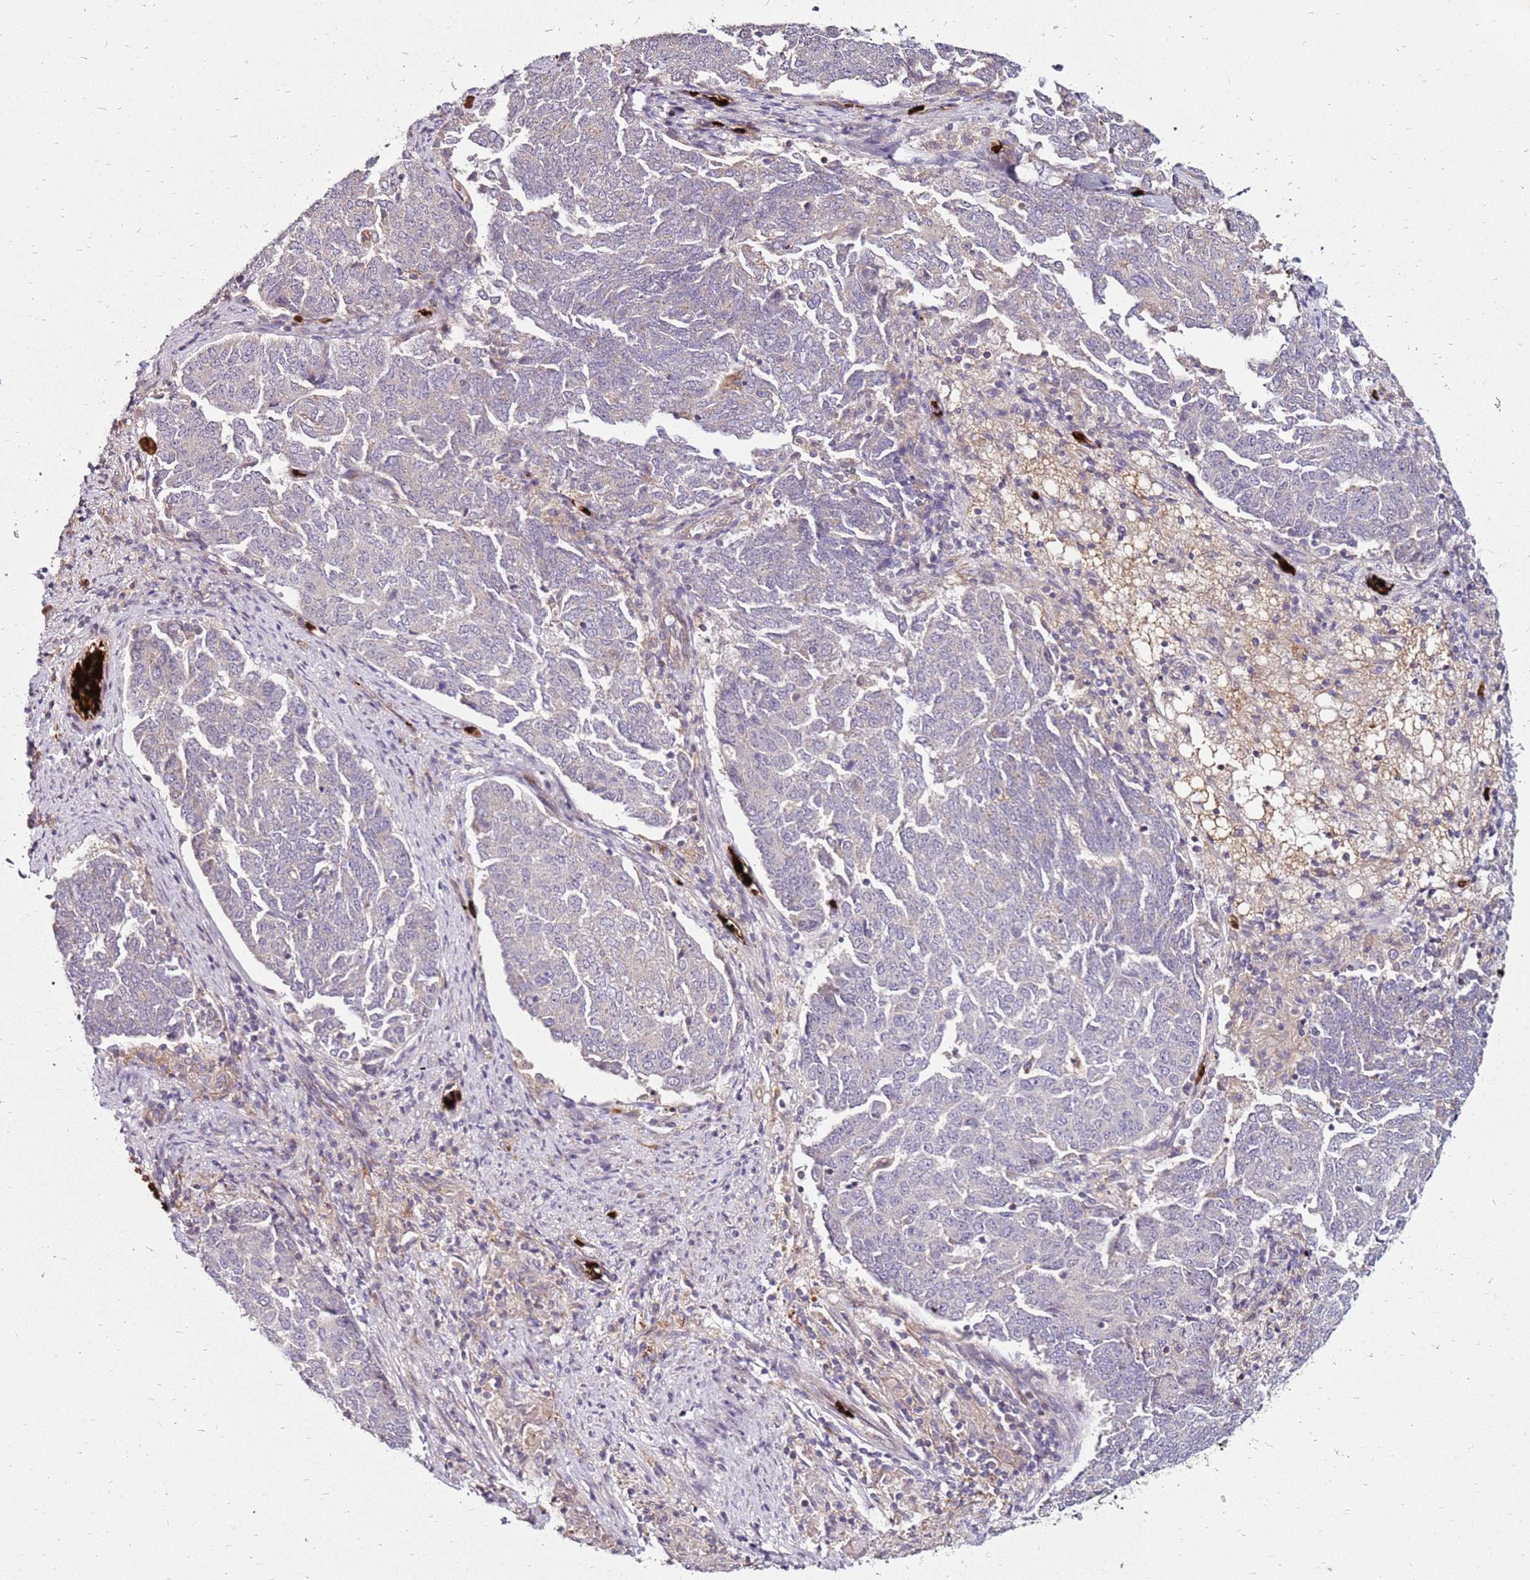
{"staining": {"intensity": "negative", "quantity": "none", "location": "none"}, "tissue": "endometrial cancer", "cell_type": "Tumor cells", "image_type": "cancer", "snomed": [{"axis": "morphology", "description": "Adenocarcinoma, NOS"}, {"axis": "topography", "description": "Endometrium"}], "caption": "IHC micrograph of endometrial cancer (adenocarcinoma) stained for a protein (brown), which shows no staining in tumor cells.", "gene": "RNF11", "patient": {"sex": "female", "age": 80}}